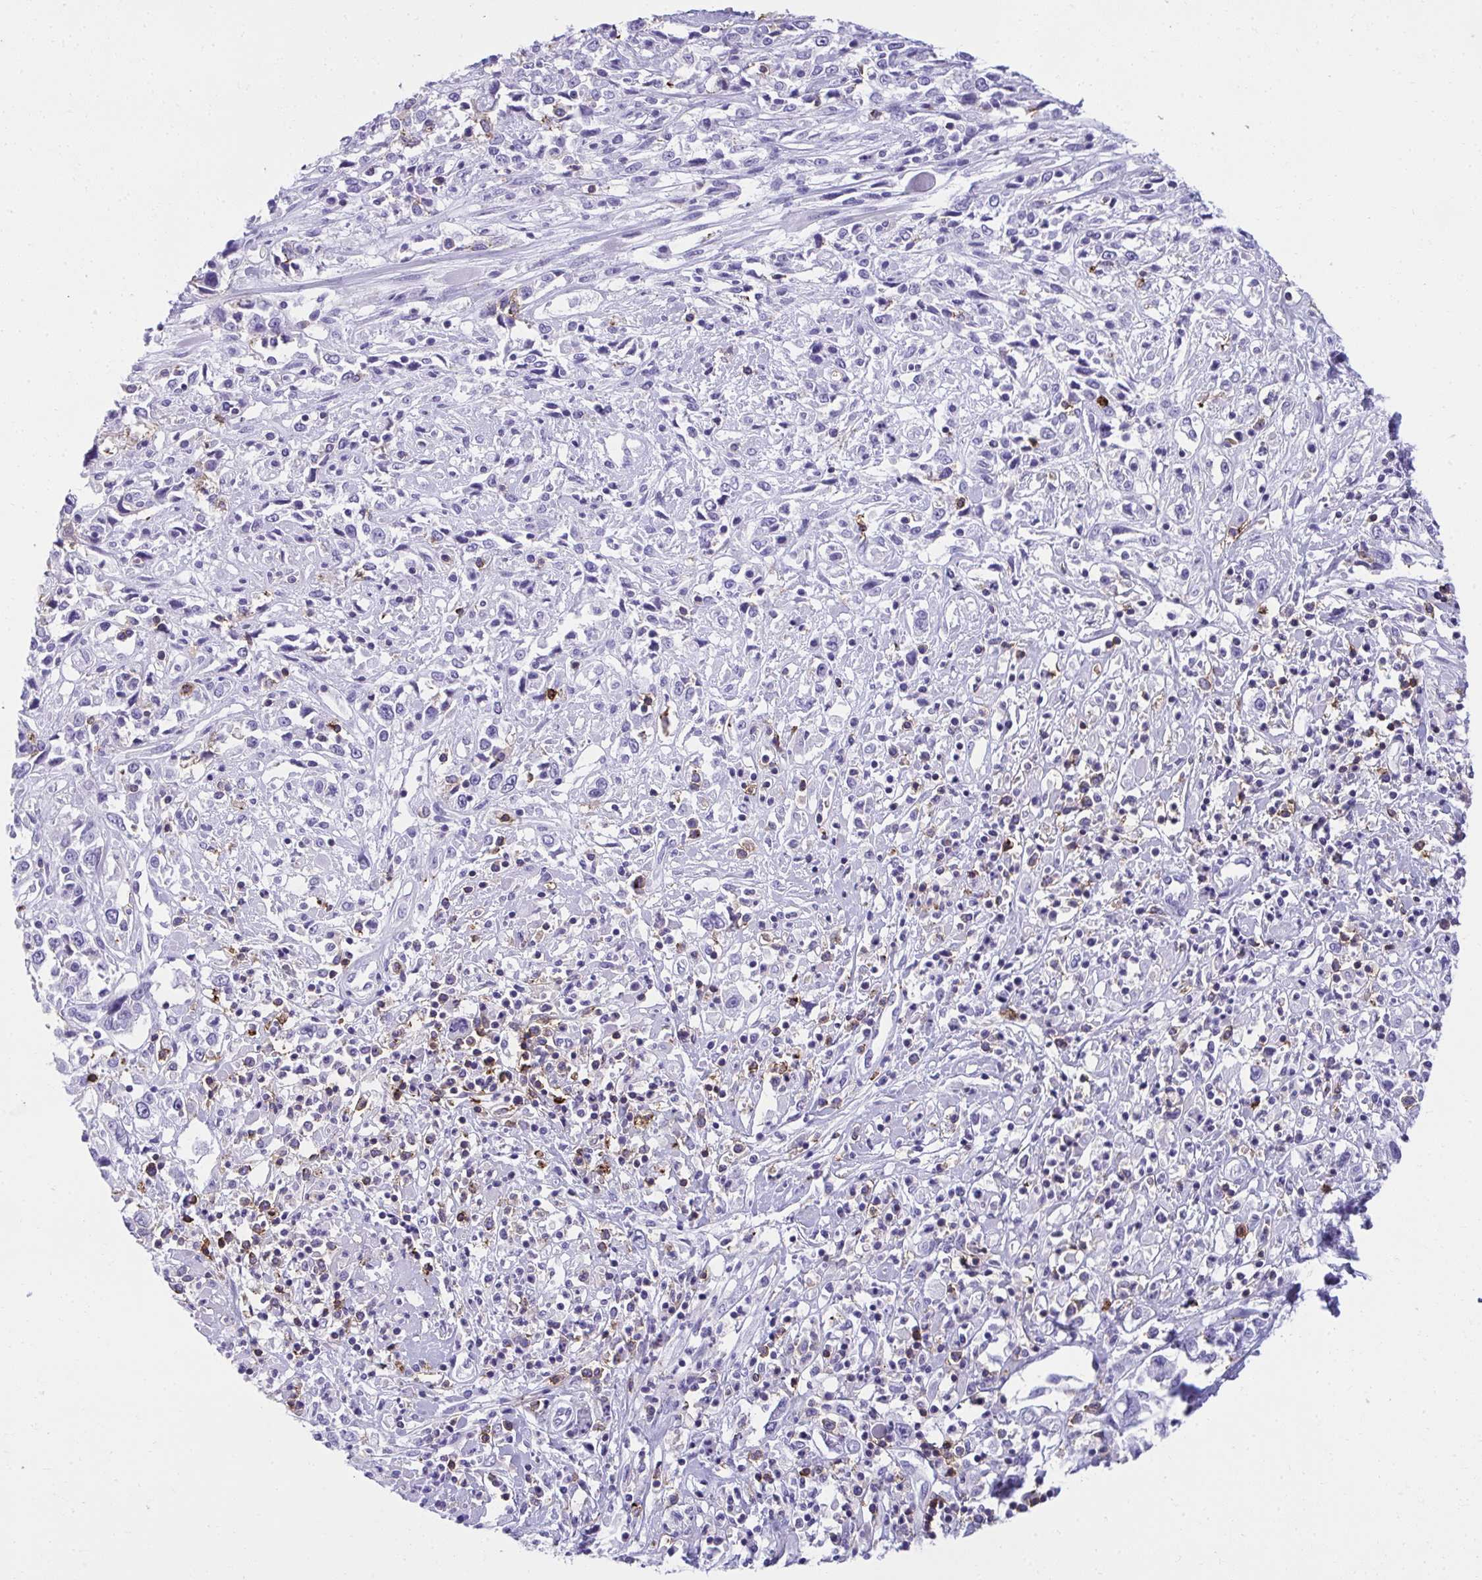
{"staining": {"intensity": "negative", "quantity": "none", "location": "none"}, "tissue": "cervical cancer", "cell_type": "Tumor cells", "image_type": "cancer", "snomed": [{"axis": "morphology", "description": "Adenocarcinoma, NOS"}, {"axis": "topography", "description": "Cervix"}], "caption": "The image shows no significant positivity in tumor cells of adenocarcinoma (cervical).", "gene": "SPN", "patient": {"sex": "female", "age": 40}}